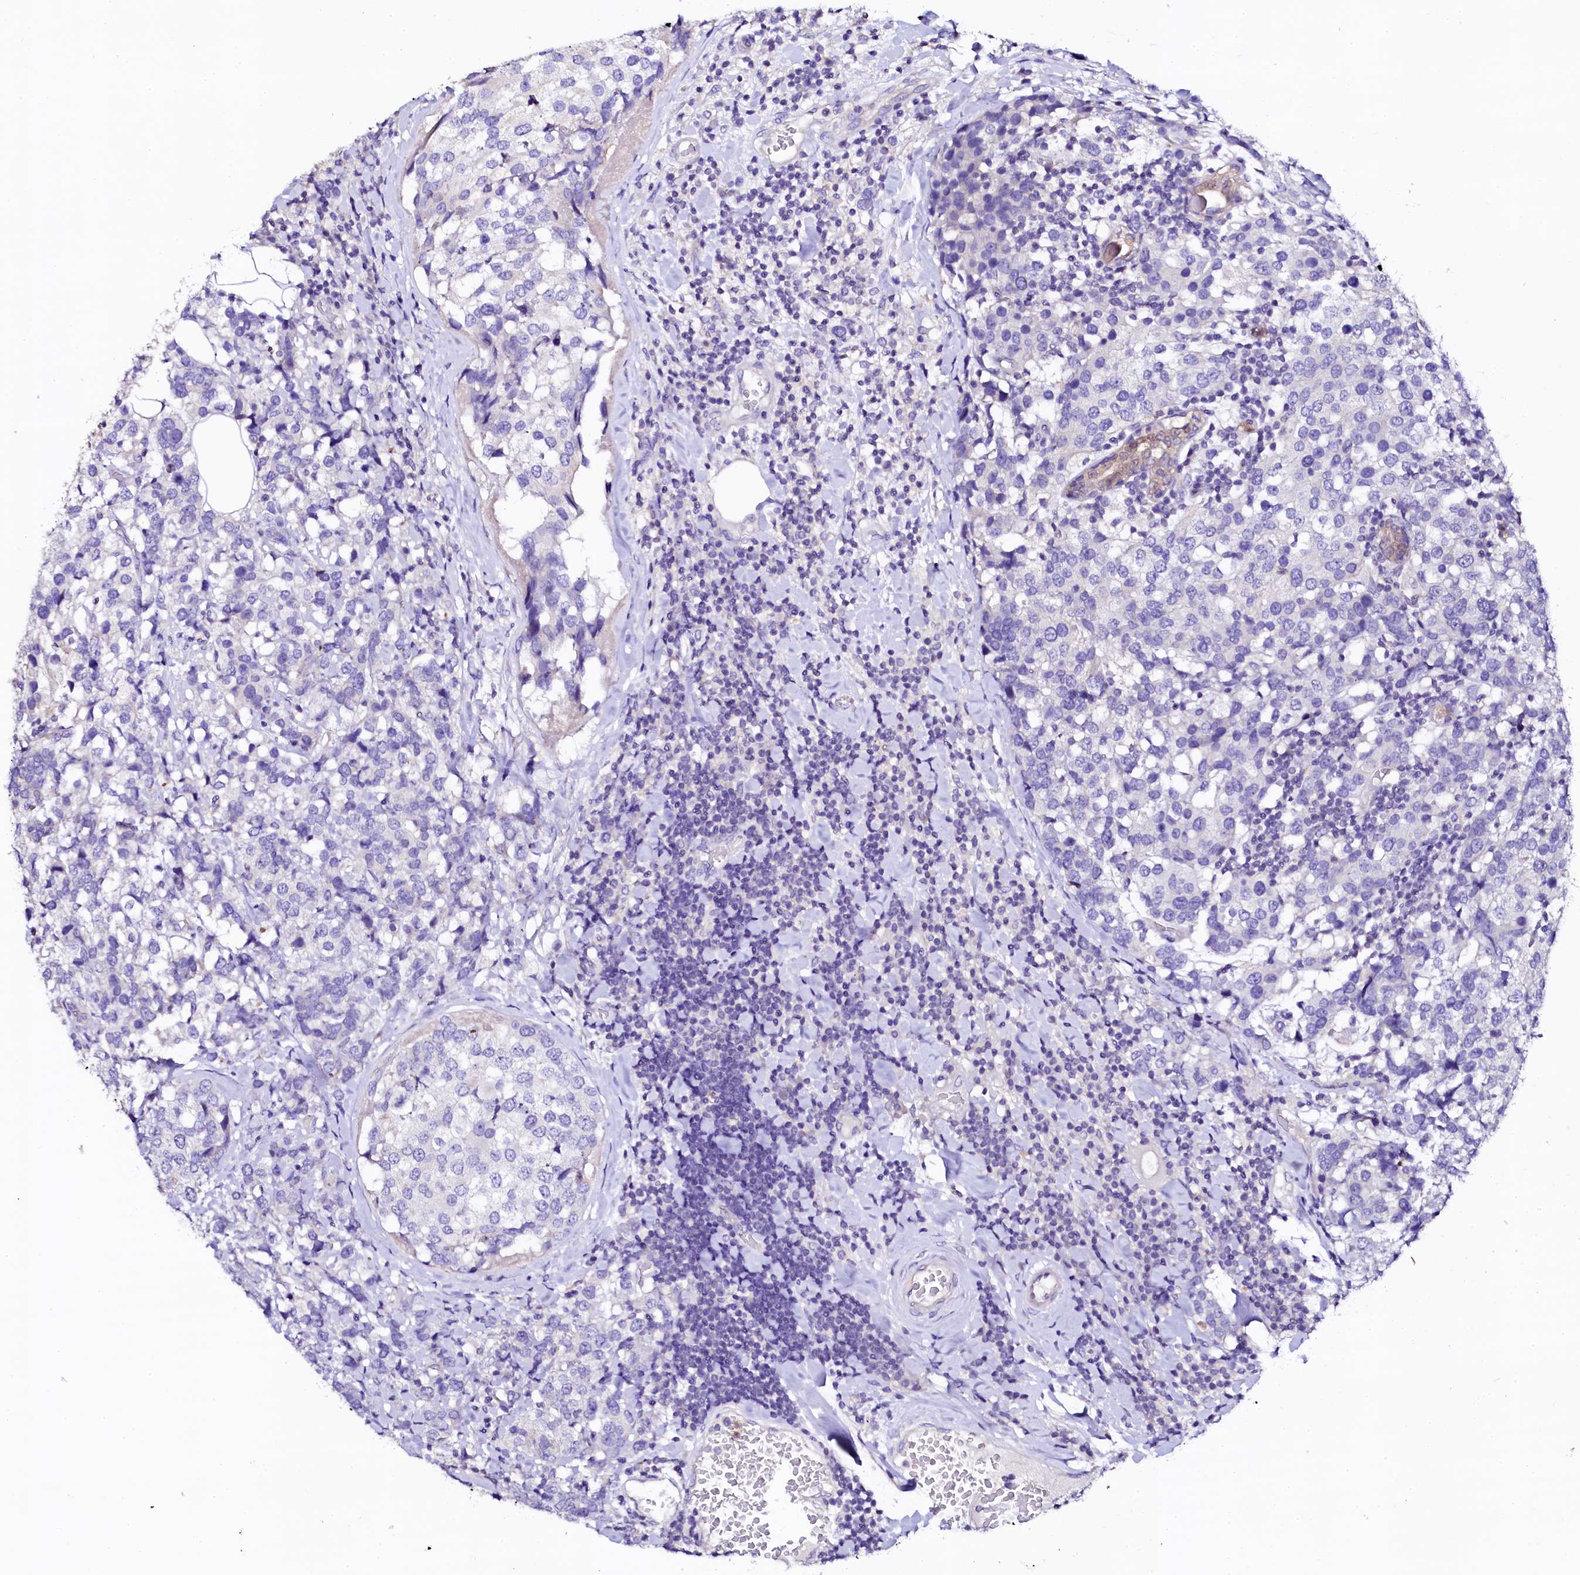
{"staining": {"intensity": "negative", "quantity": "none", "location": "none"}, "tissue": "breast cancer", "cell_type": "Tumor cells", "image_type": "cancer", "snomed": [{"axis": "morphology", "description": "Lobular carcinoma"}, {"axis": "topography", "description": "Breast"}], "caption": "Tumor cells show no significant protein positivity in lobular carcinoma (breast).", "gene": "NAA16", "patient": {"sex": "female", "age": 59}}